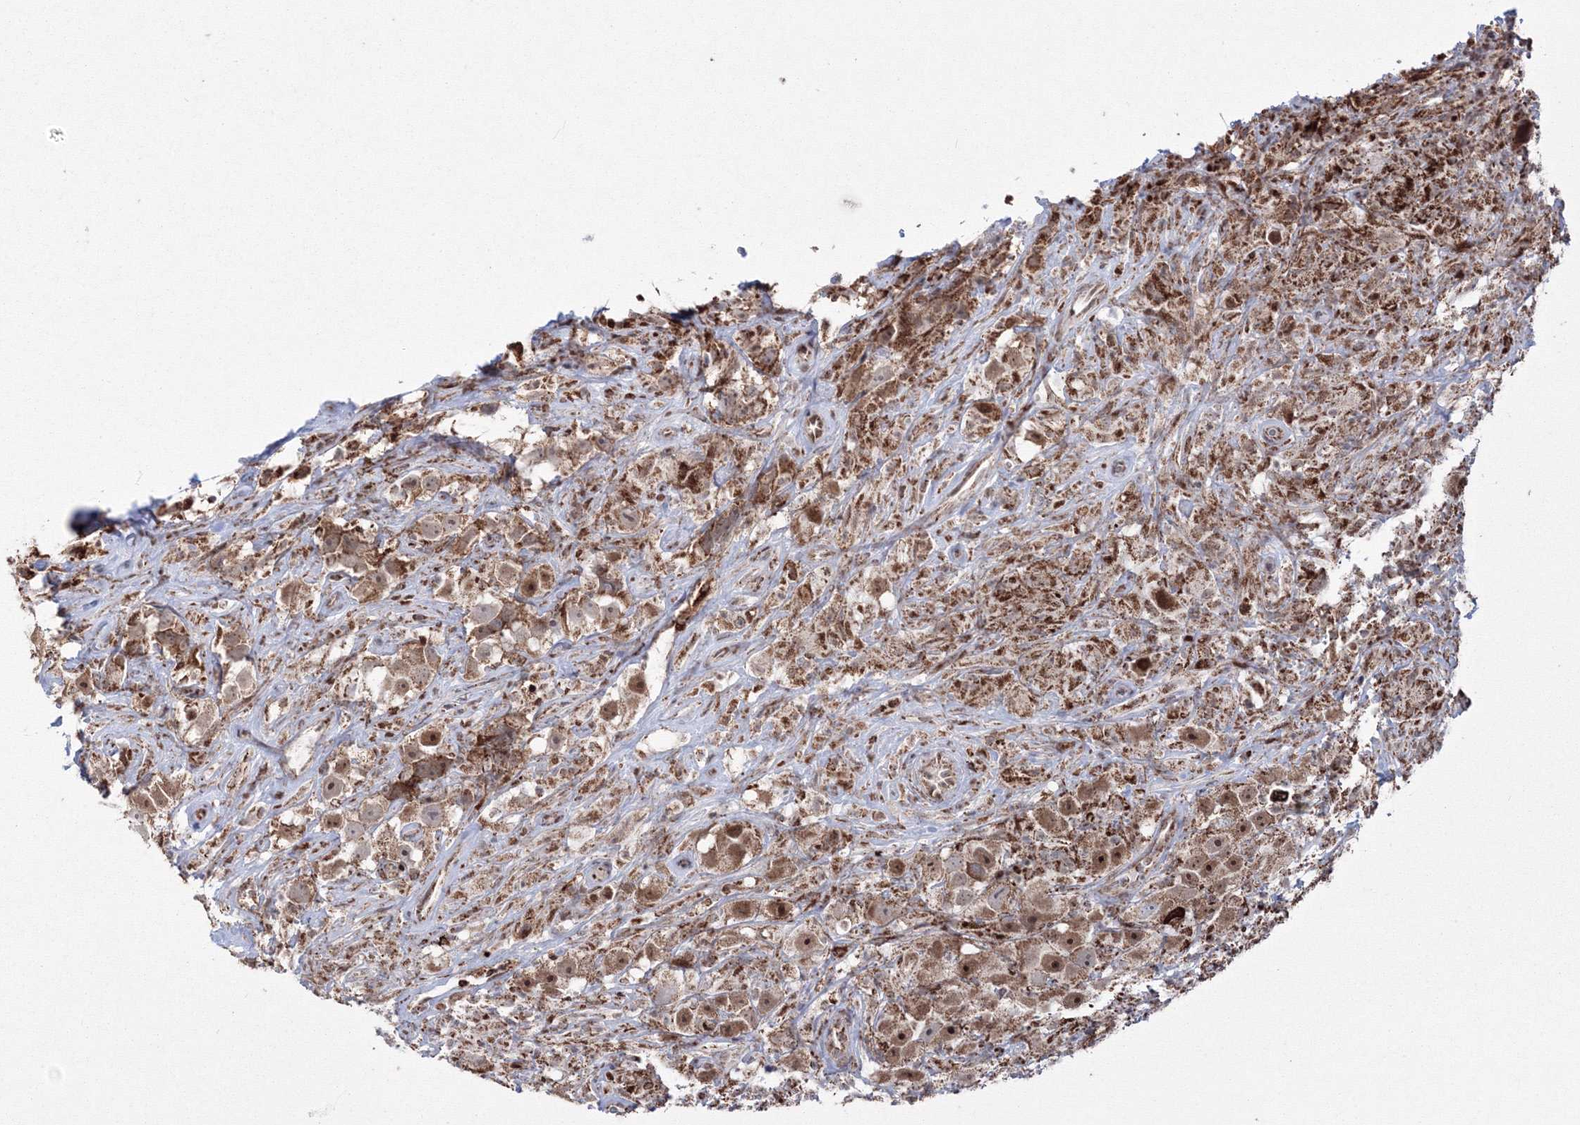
{"staining": {"intensity": "moderate", "quantity": ">75%", "location": "cytoplasmic/membranous,nuclear"}, "tissue": "testis cancer", "cell_type": "Tumor cells", "image_type": "cancer", "snomed": [{"axis": "morphology", "description": "Seminoma, NOS"}, {"axis": "topography", "description": "Testis"}], "caption": "Protein staining of testis cancer tissue displays moderate cytoplasmic/membranous and nuclear staining in approximately >75% of tumor cells.", "gene": "GRSF1", "patient": {"sex": "male", "age": 49}}